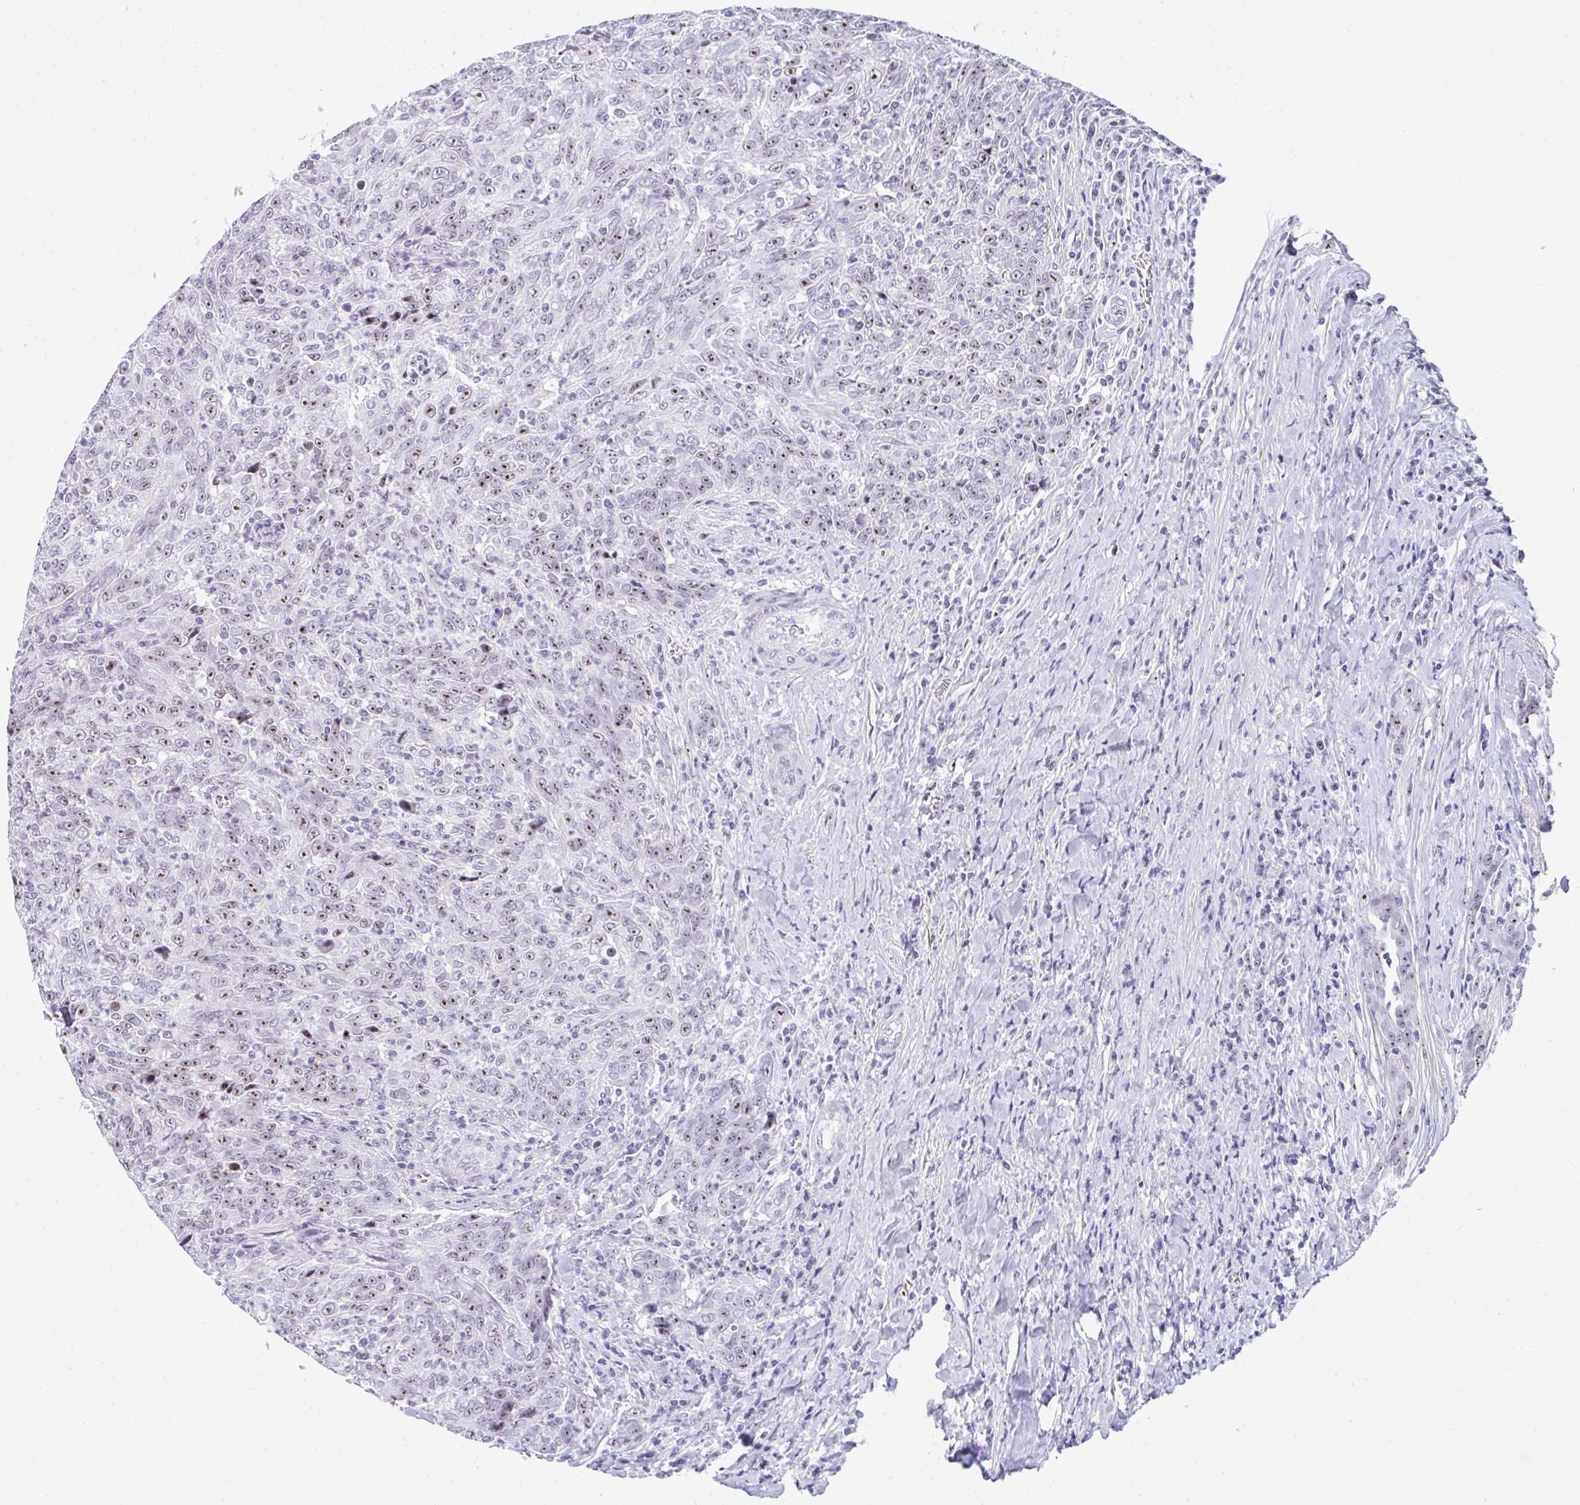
{"staining": {"intensity": "weak", "quantity": "25%-75%", "location": "nuclear"}, "tissue": "breast cancer", "cell_type": "Tumor cells", "image_type": "cancer", "snomed": [{"axis": "morphology", "description": "Duct carcinoma"}, {"axis": "topography", "description": "Breast"}], "caption": "This image demonstrates immunohistochemistry (IHC) staining of breast cancer, with low weak nuclear staining in about 25%-75% of tumor cells.", "gene": "NOP10", "patient": {"sex": "female", "age": 50}}